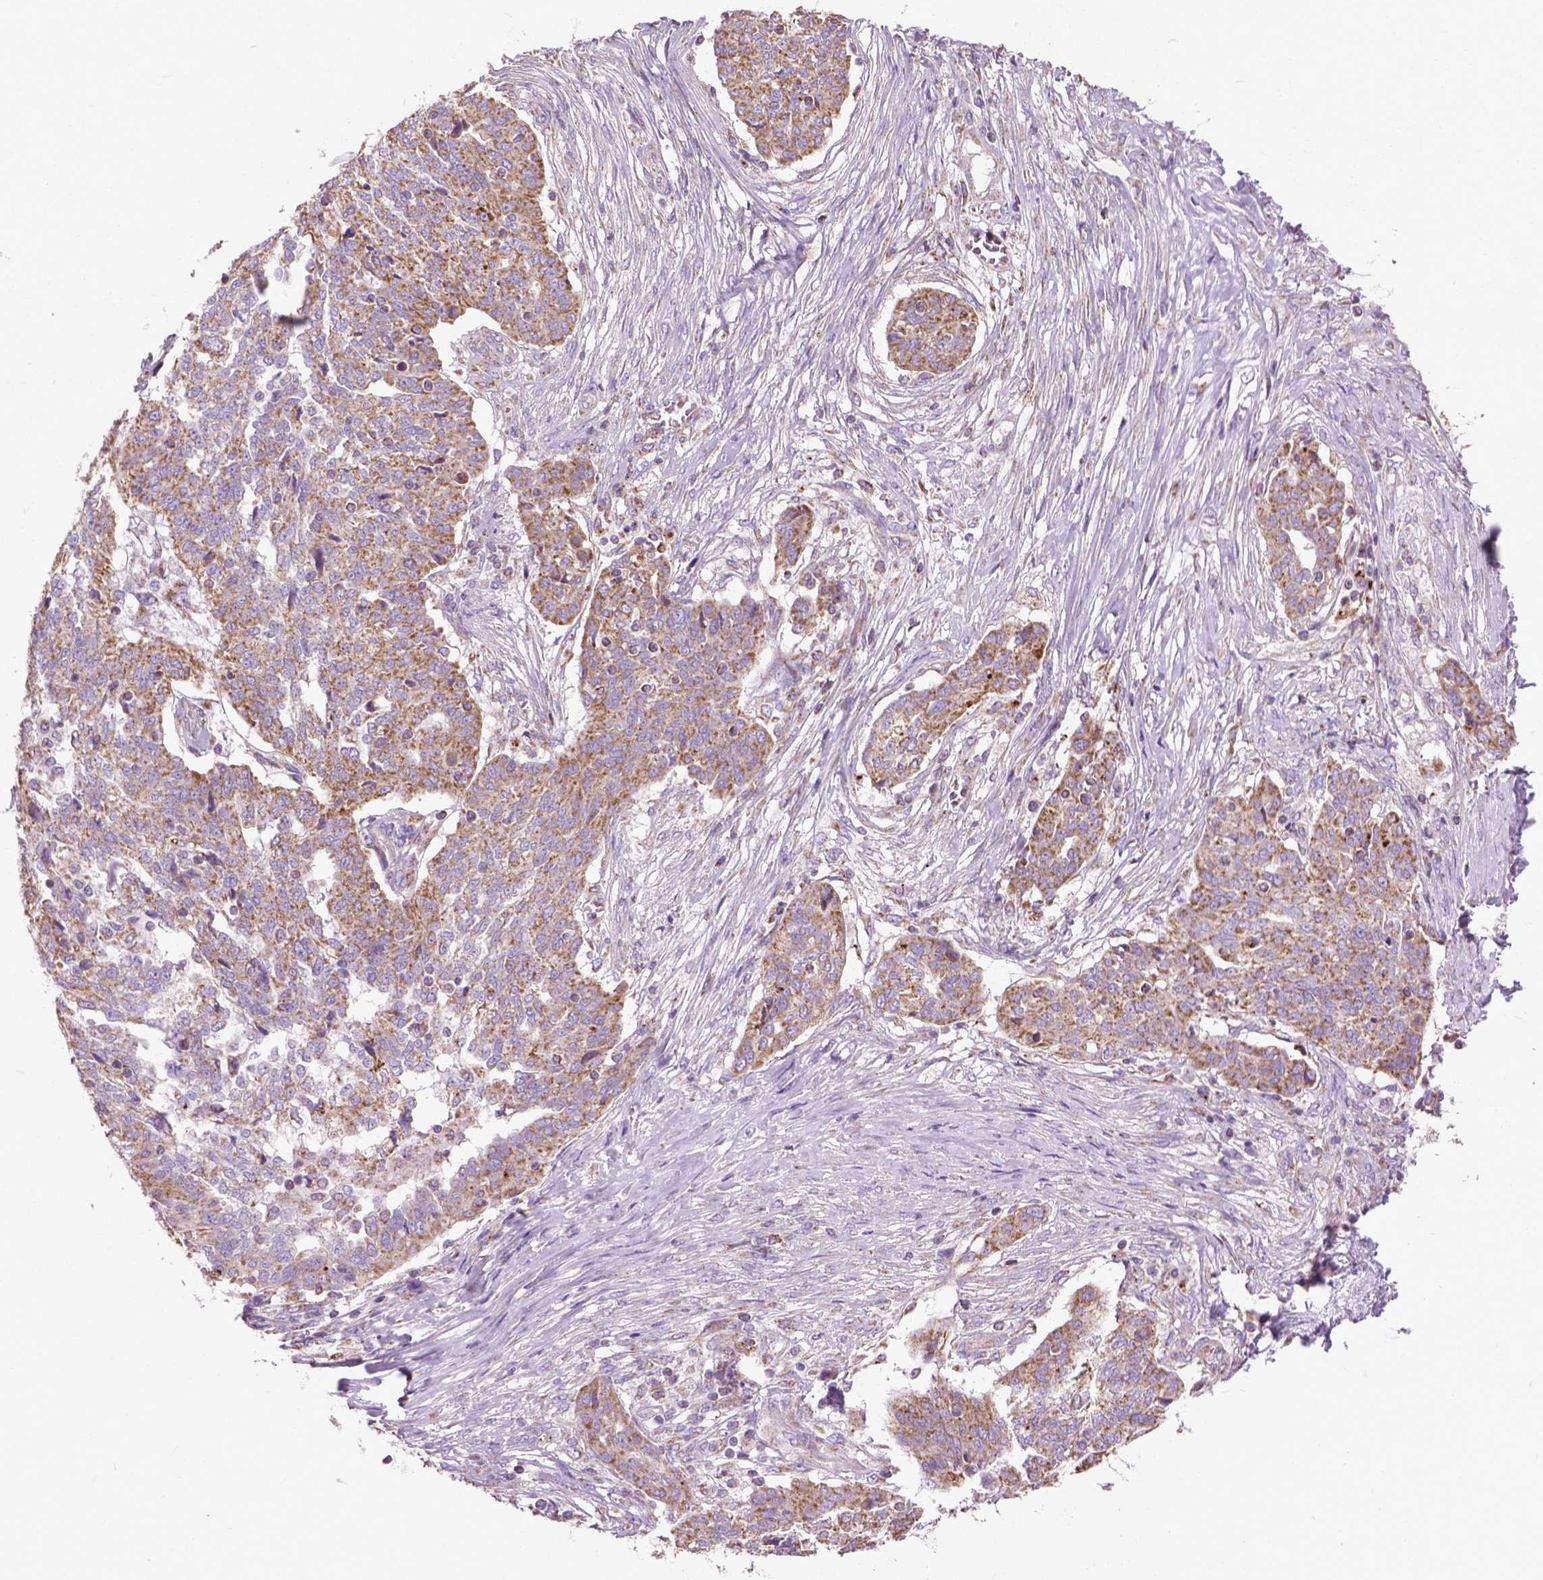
{"staining": {"intensity": "moderate", "quantity": ">75%", "location": "cytoplasmic/membranous"}, "tissue": "ovarian cancer", "cell_type": "Tumor cells", "image_type": "cancer", "snomed": [{"axis": "morphology", "description": "Cystadenocarcinoma, serous, NOS"}, {"axis": "topography", "description": "Ovary"}], "caption": "High-magnification brightfield microscopy of serous cystadenocarcinoma (ovarian) stained with DAB (brown) and counterstained with hematoxylin (blue). tumor cells exhibit moderate cytoplasmic/membranous expression is identified in approximately>75% of cells.", "gene": "VDAC1", "patient": {"sex": "female", "age": 67}}